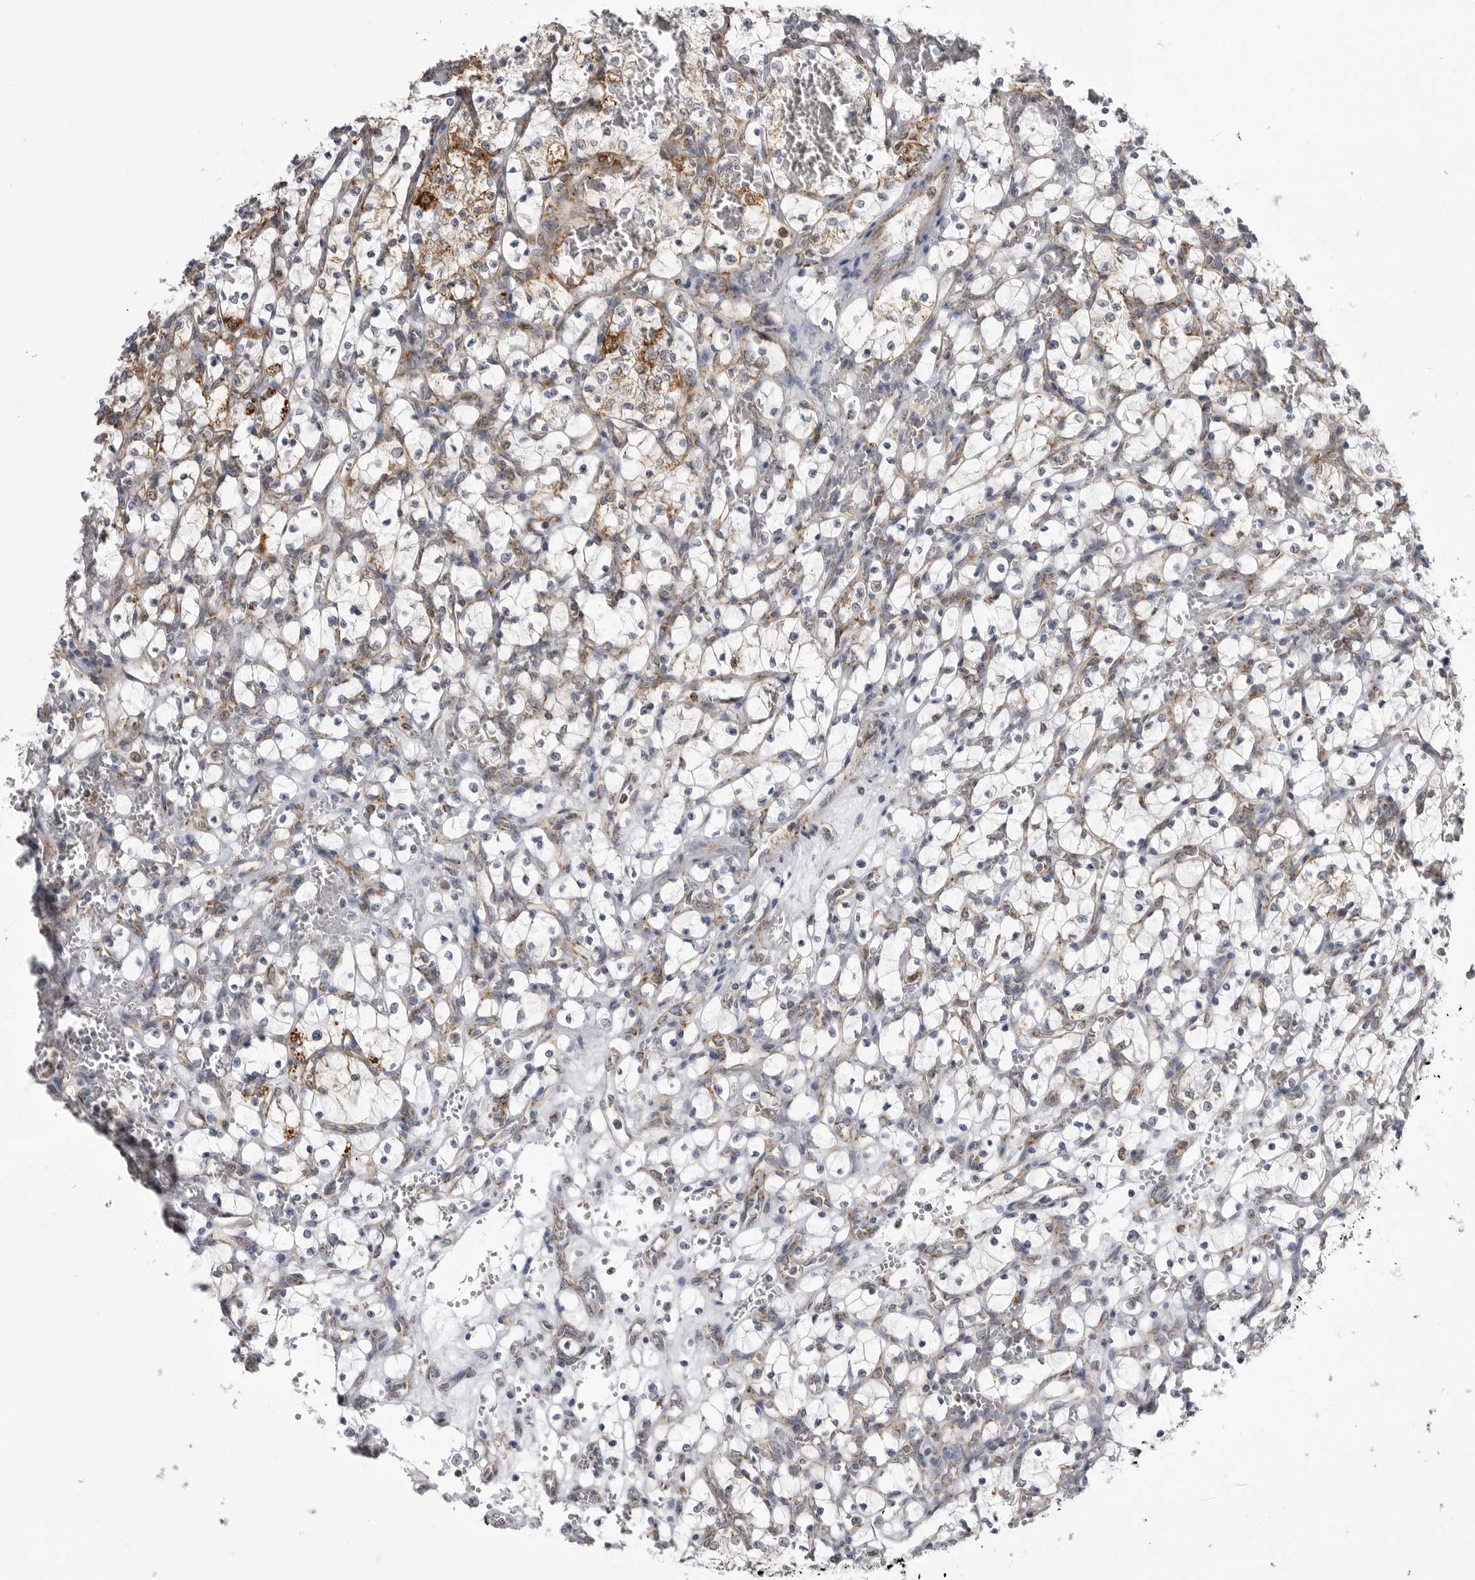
{"staining": {"intensity": "moderate", "quantity": "<25%", "location": "cytoplasmic/membranous"}, "tissue": "renal cancer", "cell_type": "Tumor cells", "image_type": "cancer", "snomed": [{"axis": "morphology", "description": "Adenocarcinoma, NOS"}, {"axis": "topography", "description": "Kidney"}], "caption": "About <25% of tumor cells in renal adenocarcinoma demonstrate moderate cytoplasmic/membranous protein staining as visualized by brown immunohistochemical staining.", "gene": "FH", "patient": {"sex": "female", "age": 69}}